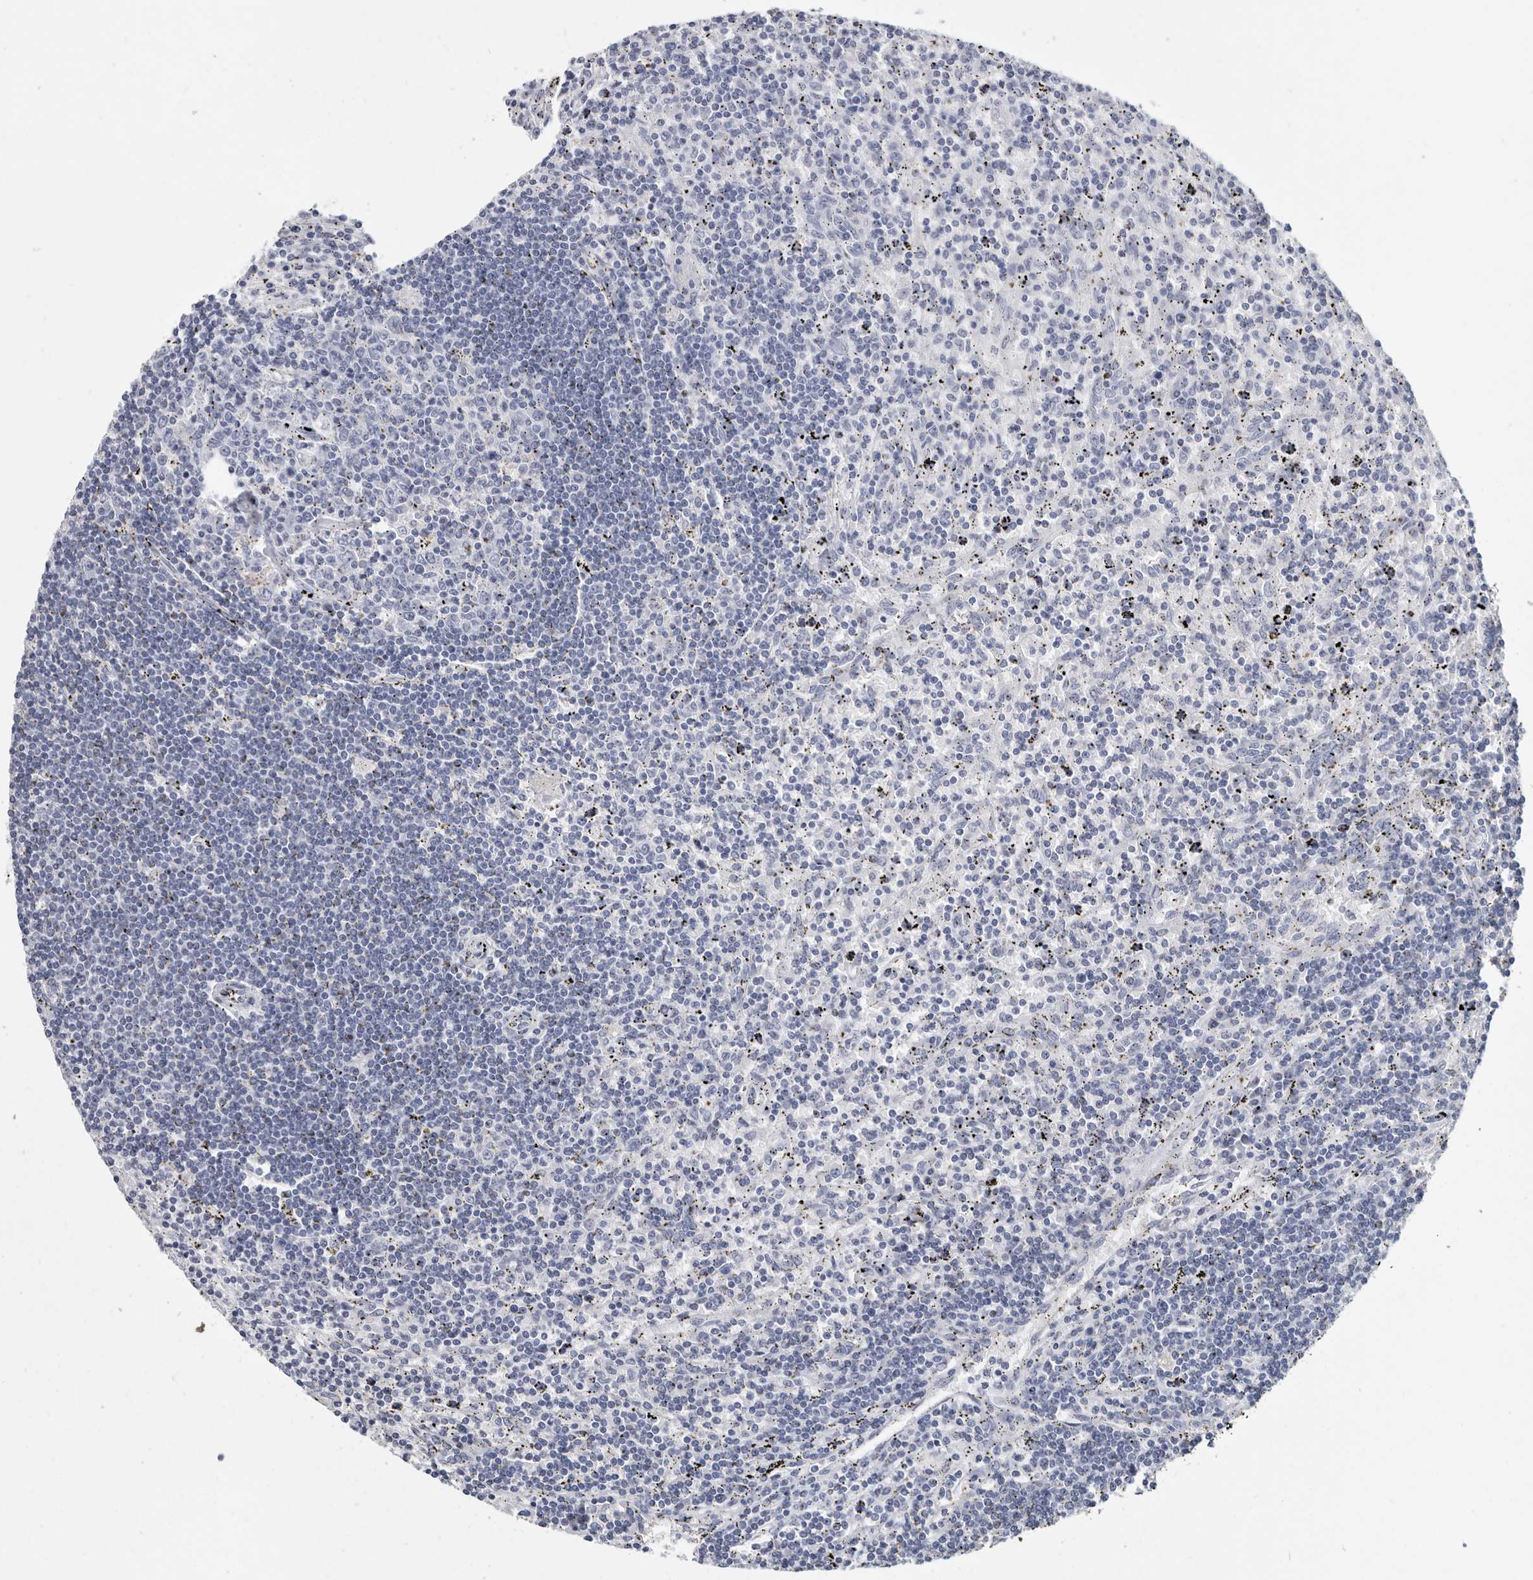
{"staining": {"intensity": "negative", "quantity": "none", "location": "none"}, "tissue": "lymphoma", "cell_type": "Tumor cells", "image_type": "cancer", "snomed": [{"axis": "morphology", "description": "Malignant lymphoma, non-Hodgkin's type, Low grade"}, {"axis": "topography", "description": "Spleen"}], "caption": "This is a photomicrograph of immunohistochemistry (IHC) staining of lymphoma, which shows no positivity in tumor cells. (Brightfield microscopy of DAB (3,3'-diaminobenzidine) IHC at high magnification).", "gene": "WRAP73", "patient": {"sex": "male", "age": 76}}